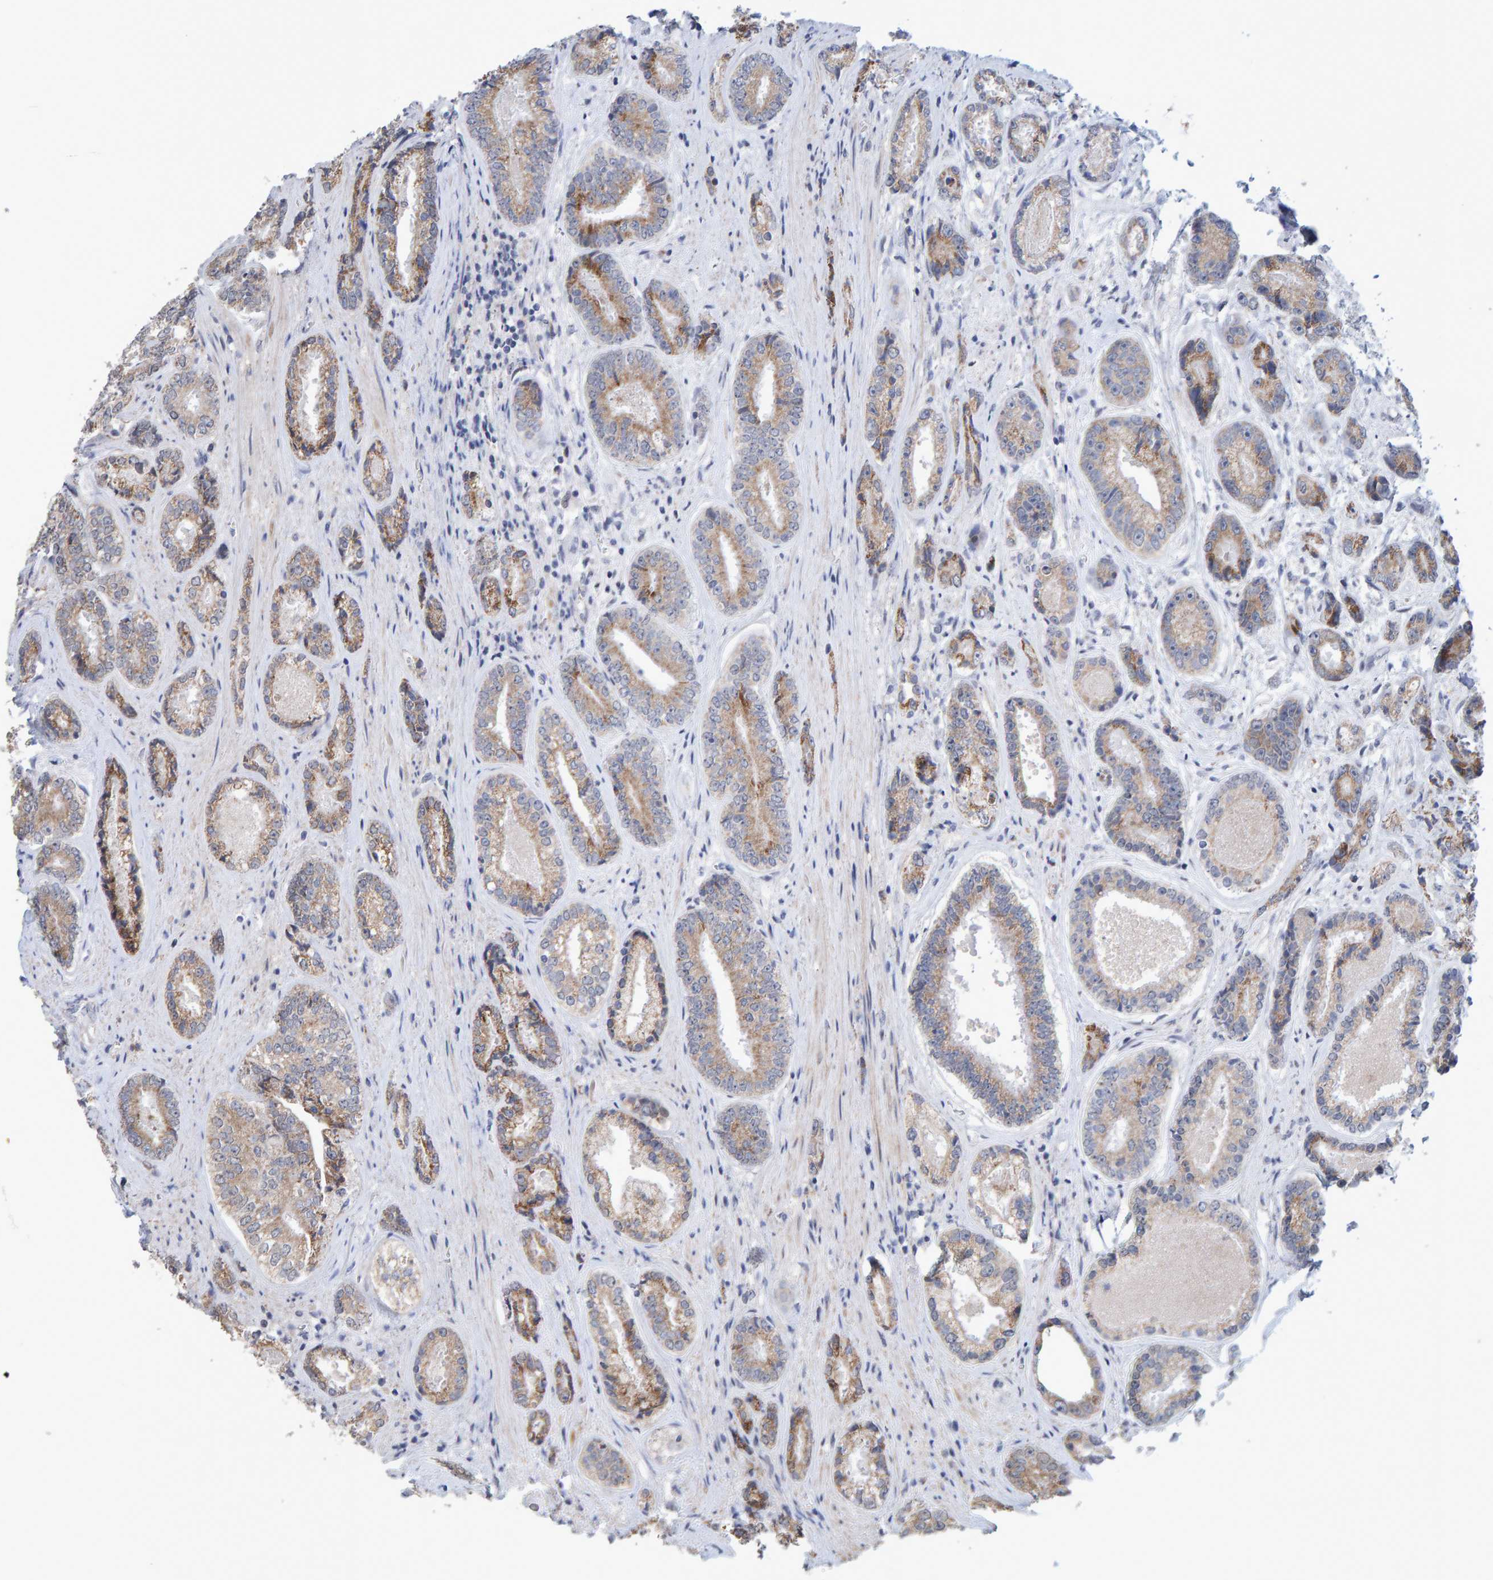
{"staining": {"intensity": "moderate", "quantity": ">75%", "location": "cytoplasmic/membranous"}, "tissue": "prostate cancer", "cell_type": "Tumor cells", "image_type": "cancer", "snomed": [{"axis": "morphology", "description": "Adenocarcinoma, High grade"}, {"axis": "topography", "description": "Prostate"}], "caption": "This is a photomicrograph of IHC staining of prostate high-grade adenocarcinoma, which shows moderate positivity in the cytoplasmic/membranous of tumor cells.", "gene": "USP43", "patient": {"sex": "male", "age": 61}}